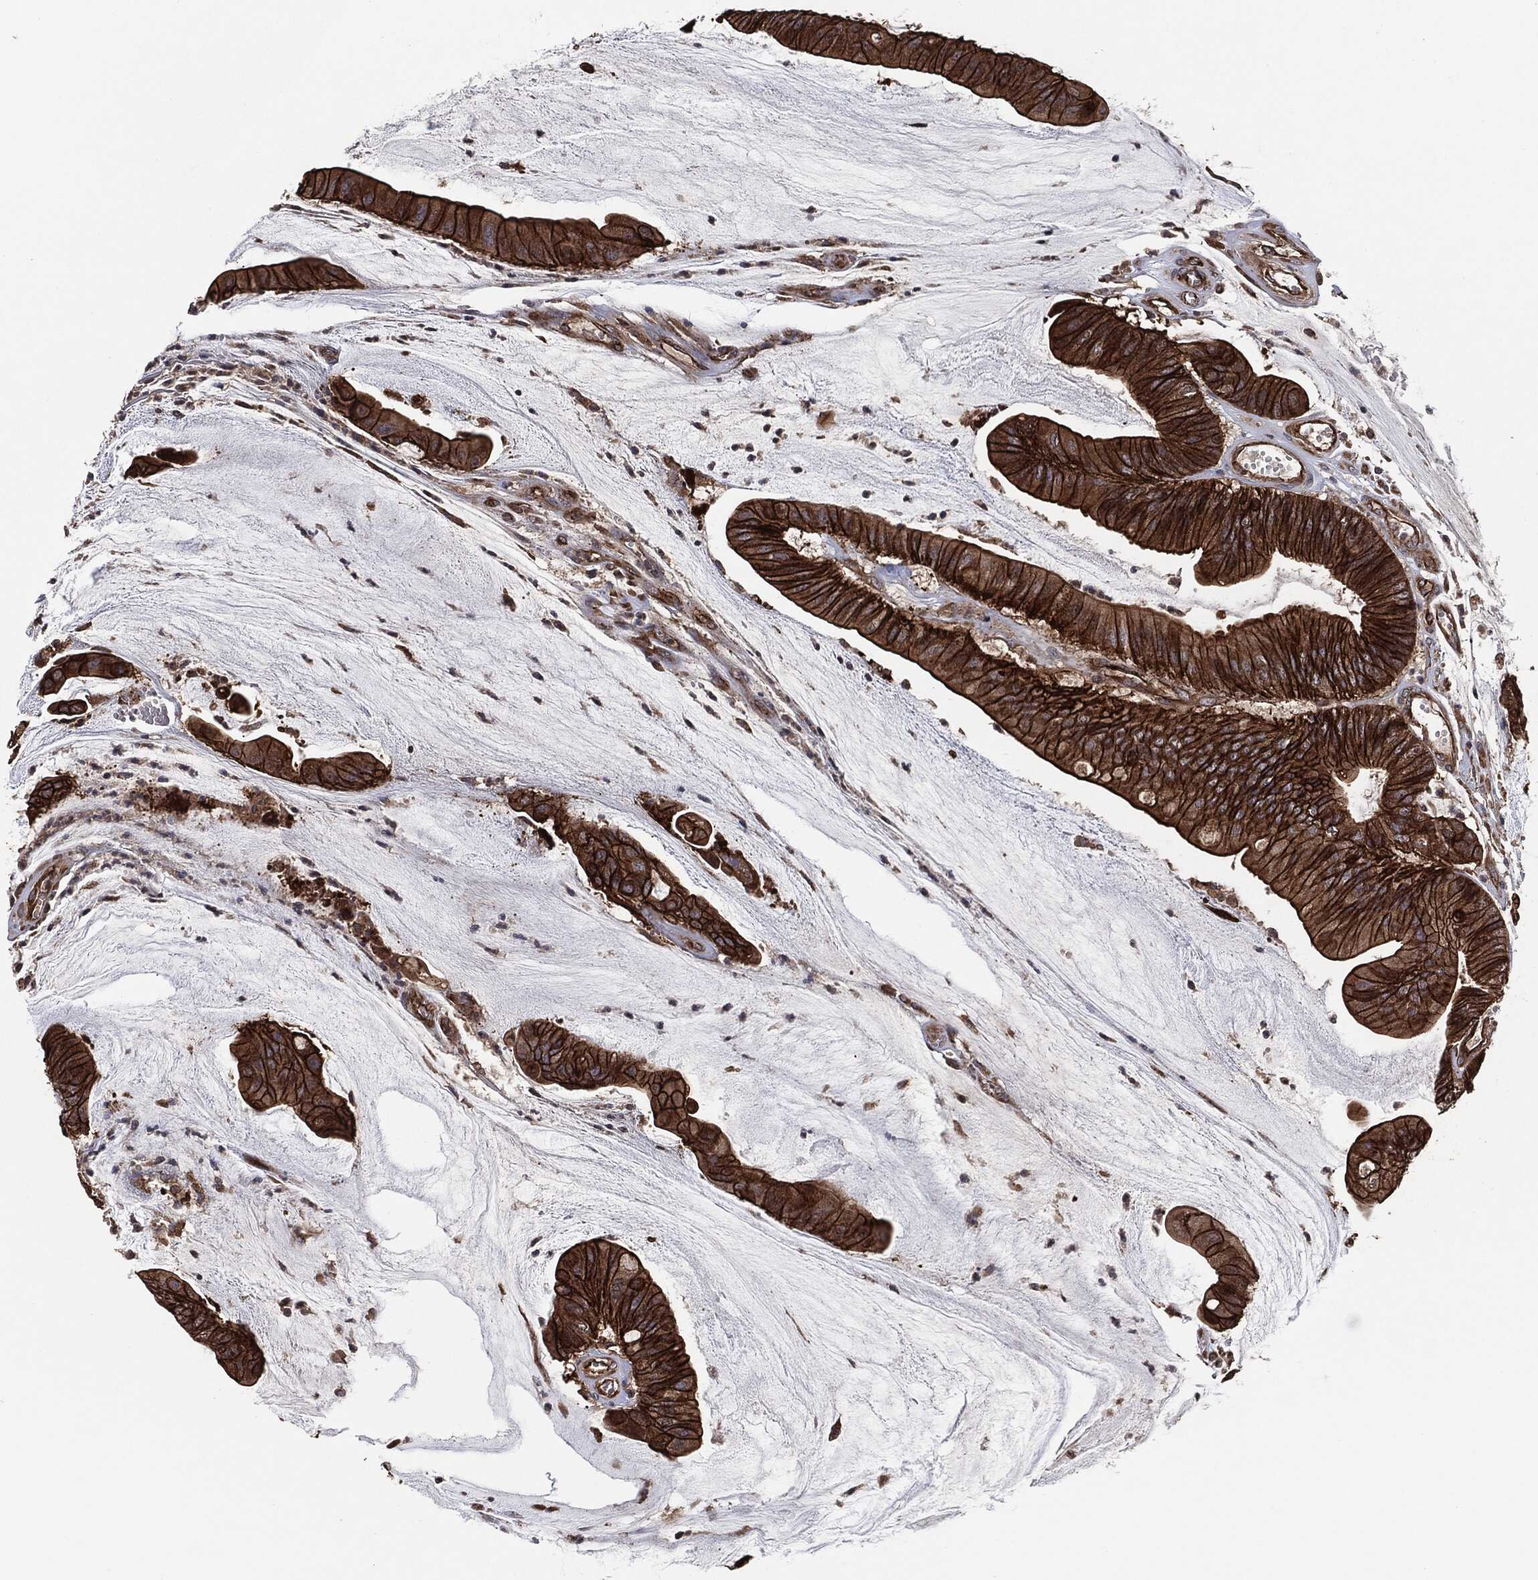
{"staining": {"intensity": "strong", "quantity": ">75%", "location": "cytoplasmic/membranous"}, "tissue": "colorectal cancer", "cell_type": "Tumor cells", "image_type": "cancer", "snomed": [{"axis": "morphology", "description": "Adenocarcinoma, NOS"}, {"axis": "topography", "description": "Colon"}], "caption": "The immunohistochemical stain highlights strong cytoplasmic/membranous expression in tumor cells of colorectal cancer tissue. (DAB (3,3'-diaminobenzidine) = brown stain, brightfield microscopy at high magnification).", "gene": "CTNNA1", "patient": {"sex": "female", "age": 69}}